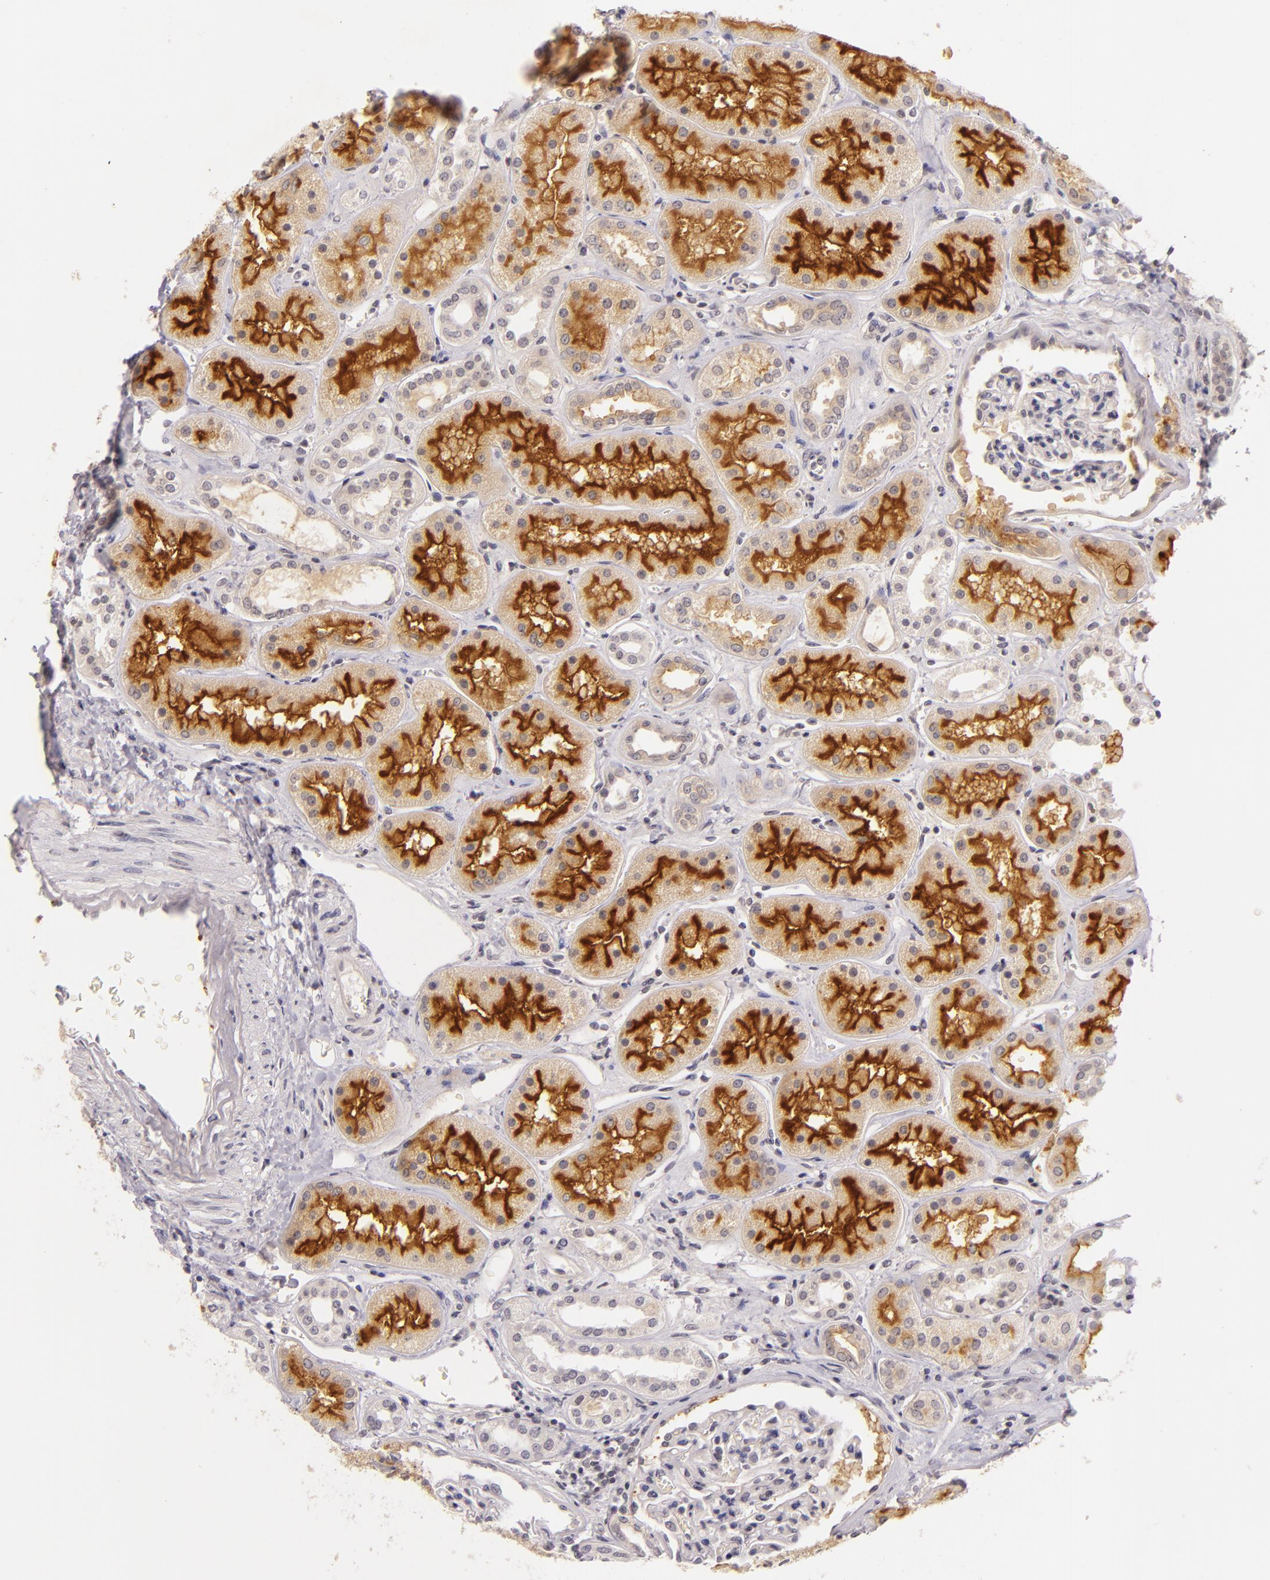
{"staining": {"intensity": "negative", "quantity": "none", "location": "none"}, "tissue": "kidney", "cell_type": "Cells in glomeruli", "image_type": "normal", "snomed": [{"axis": "morphology", "description": "Normal tissue, NOS"}, {"axis": "topography", "description": "Kidney"}], "caption": "The photomicrograph displays no significant staining in cells in glomeruli of kidney. The staining was performed using DAB to visualize the protein expression in brown, while the nuclei were stained in blue with hematoxylin (Magnification: 20x).", "gene": "CASP8", "patient": {"sex": "male", "age": 28}}